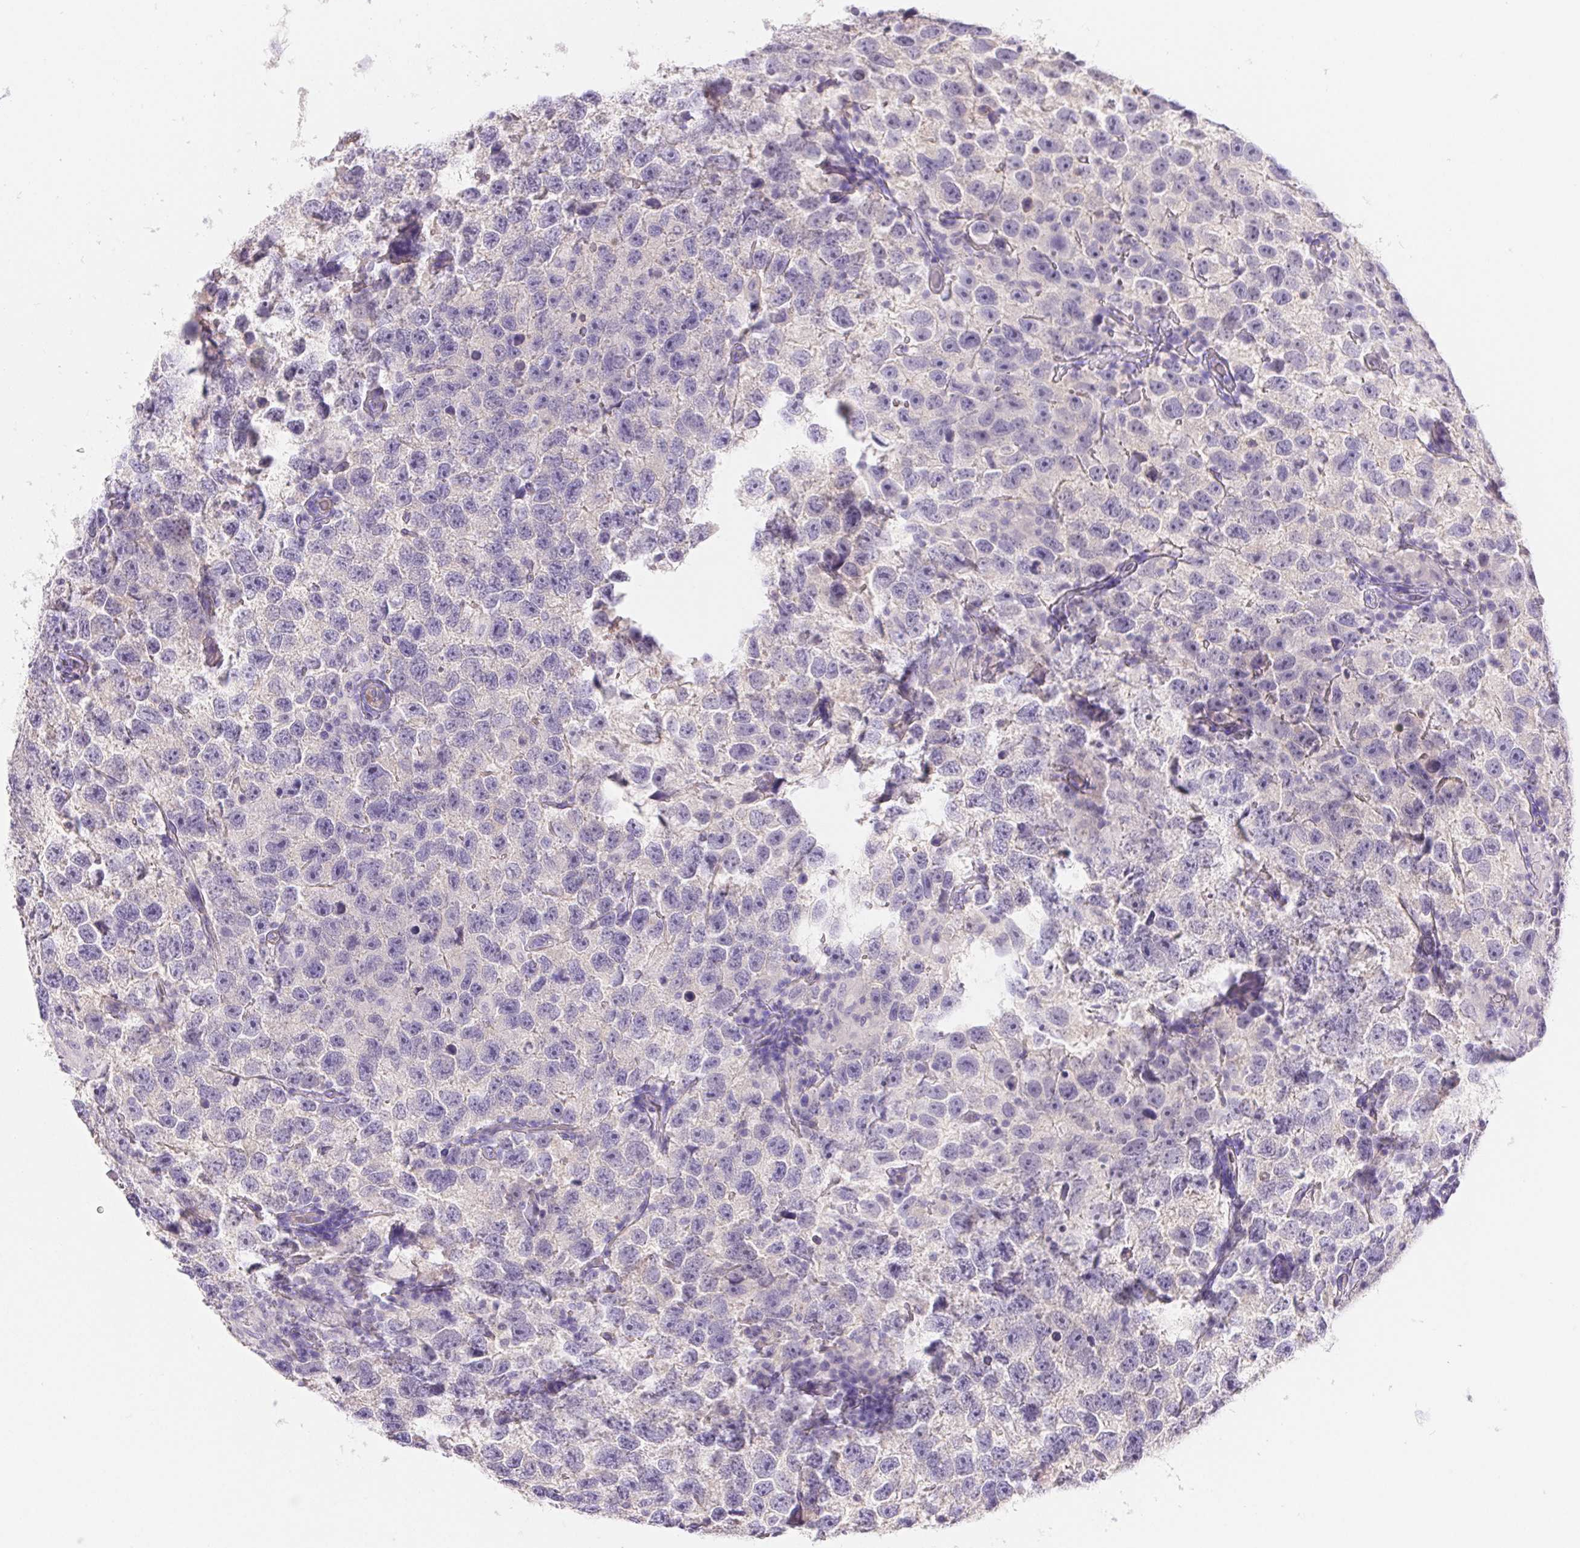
{"staining": {"intensity": "negative", "quantity": "none", "location": "none"}, "tissue": "testis cancer", "cell_type": "Tumor cells", "image_type": "cancer", "snomed": [{"axis": "morphology", "description": "Seminoma, NOS"}, {"axis": "topography", "description": "Testis"}], "caption": "IHC histopathology image of seminoma (testis) stained for a protein (brown), which displays no staining in tumor cells. (DAB IHC, high magnification).", "gene": "PNLIP", "patient": {"sex": "male", "age": 26}}